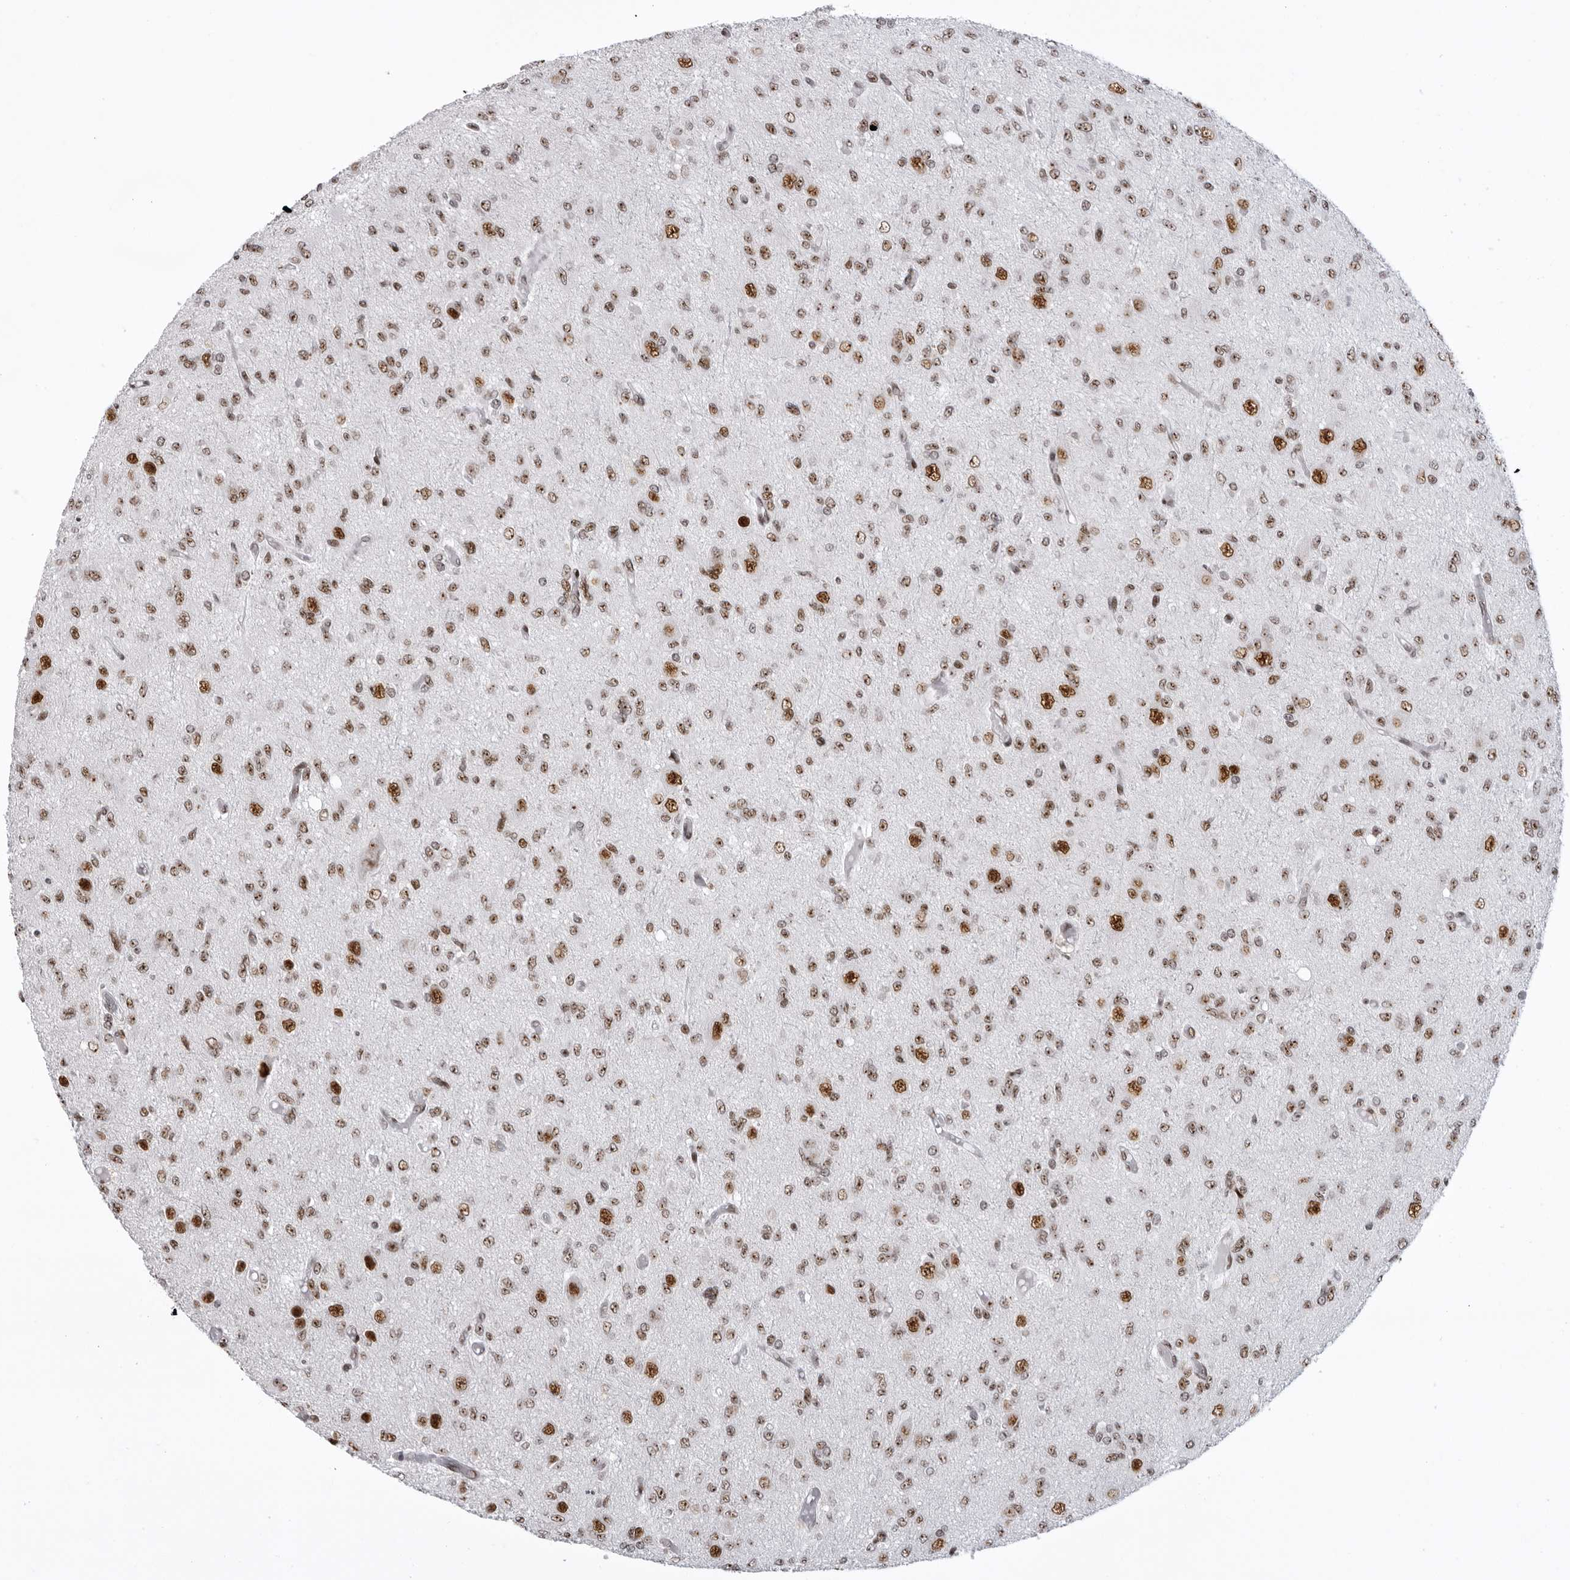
{"staining": {"intensity": "moderate", "quantity": ">75%", "location": "nuclear"}, "tissue": "glioma", "cell_type": "Tumor cells", "image_type": "cancer", "snomed": [{"axis": "morphology", "description": "Glioma, malignant, High grade"}, {"axis": "topography", "description": "Brain"}], "caption": "Human glioma stained with a brown dye reveals moderate nuclear positive positivity in about >75% of tumor cells.", "gene": "DHX9", "patient": {"sex": "female", "age": 59}}